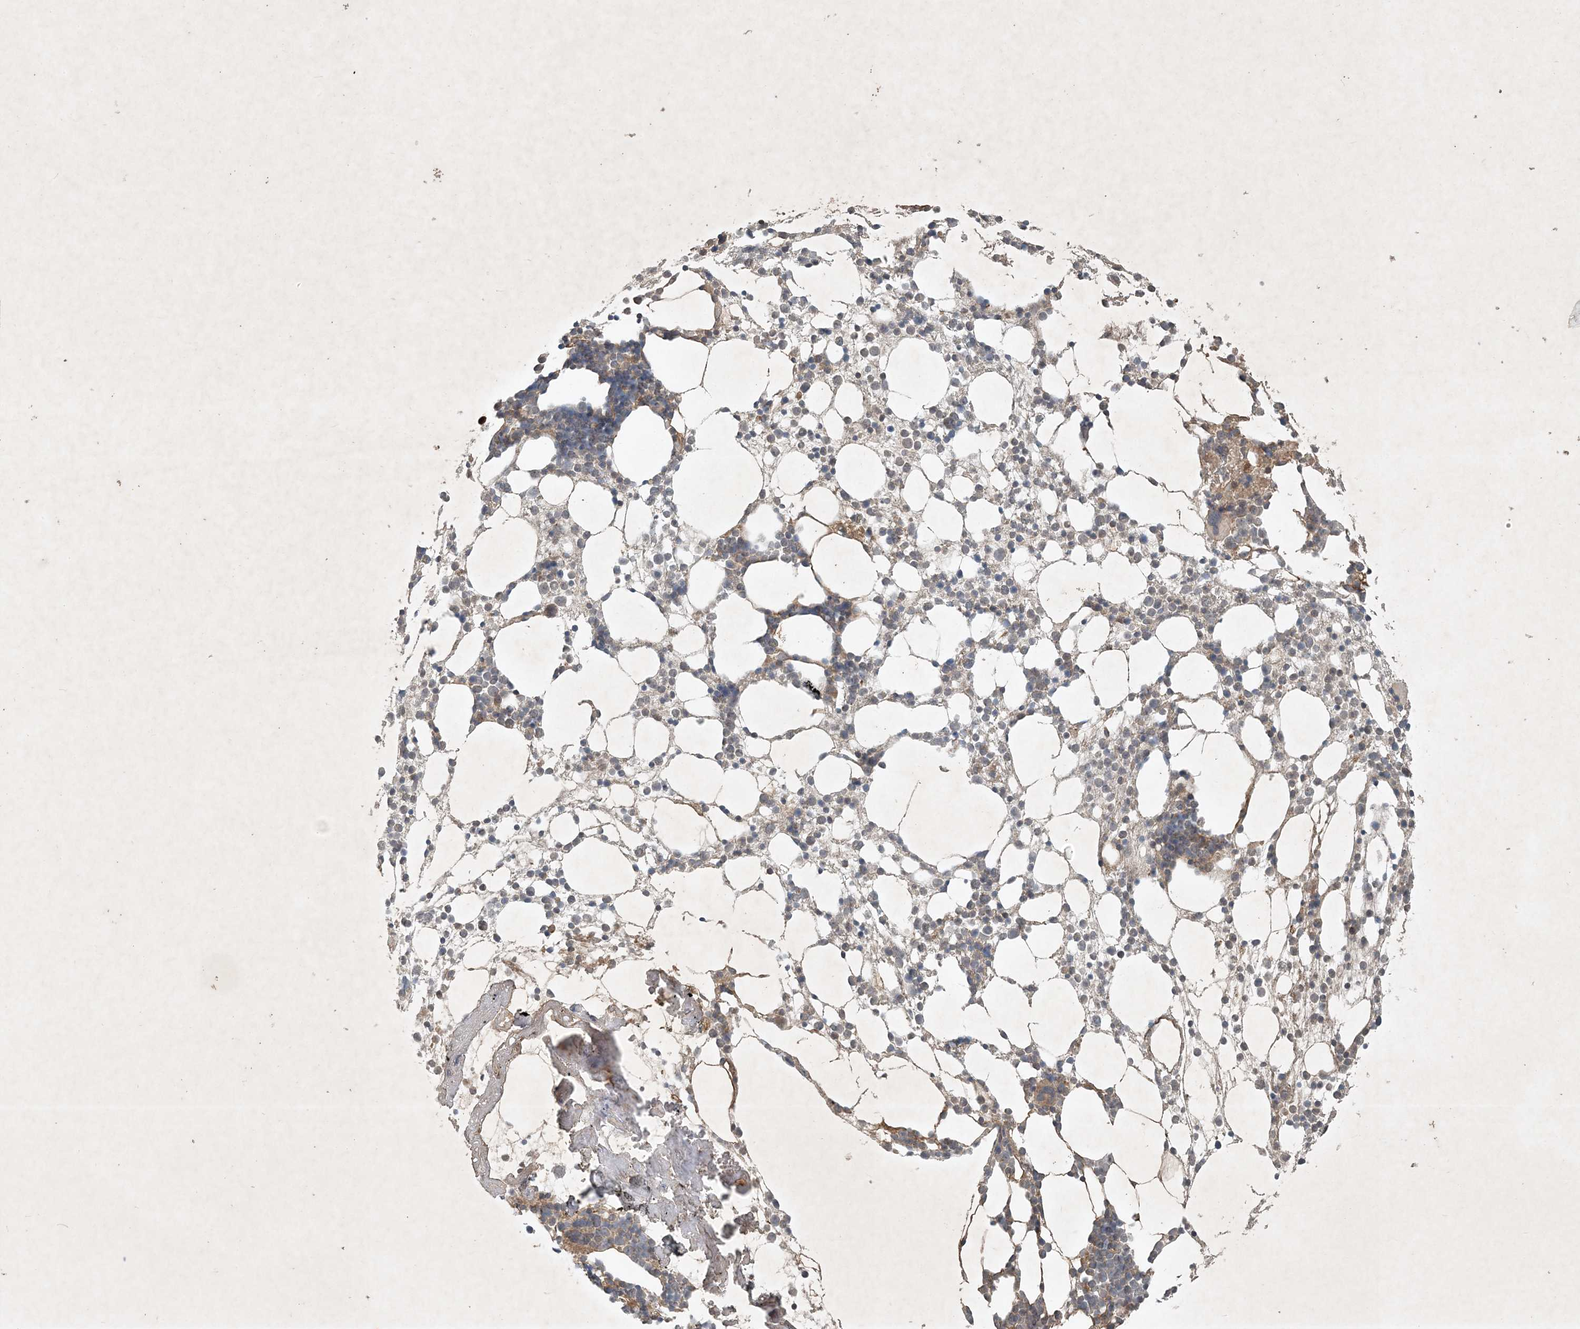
{"staining": {"intensity": "weak", "quantity": "<25%", "location": "cytoplasmic/membranous"}, "tissue": "bone marrow", "cell_type": "Hematopoietic cells", "image_type": "normal", "snomed": [{"axis": "morphology", "description": "Normal tissue, NOS"}, {"axis": "topography", "description": "Bone marrow"}], "caption": "IHC image of benign bone marrow: bone marrow stained with DAB (3,3'-diaminobenzidine) reveals no significant protein expression in hematopoietic cells.", "gene": "TNFAIP6", "patient": {"sex": "female", "age": 57}}